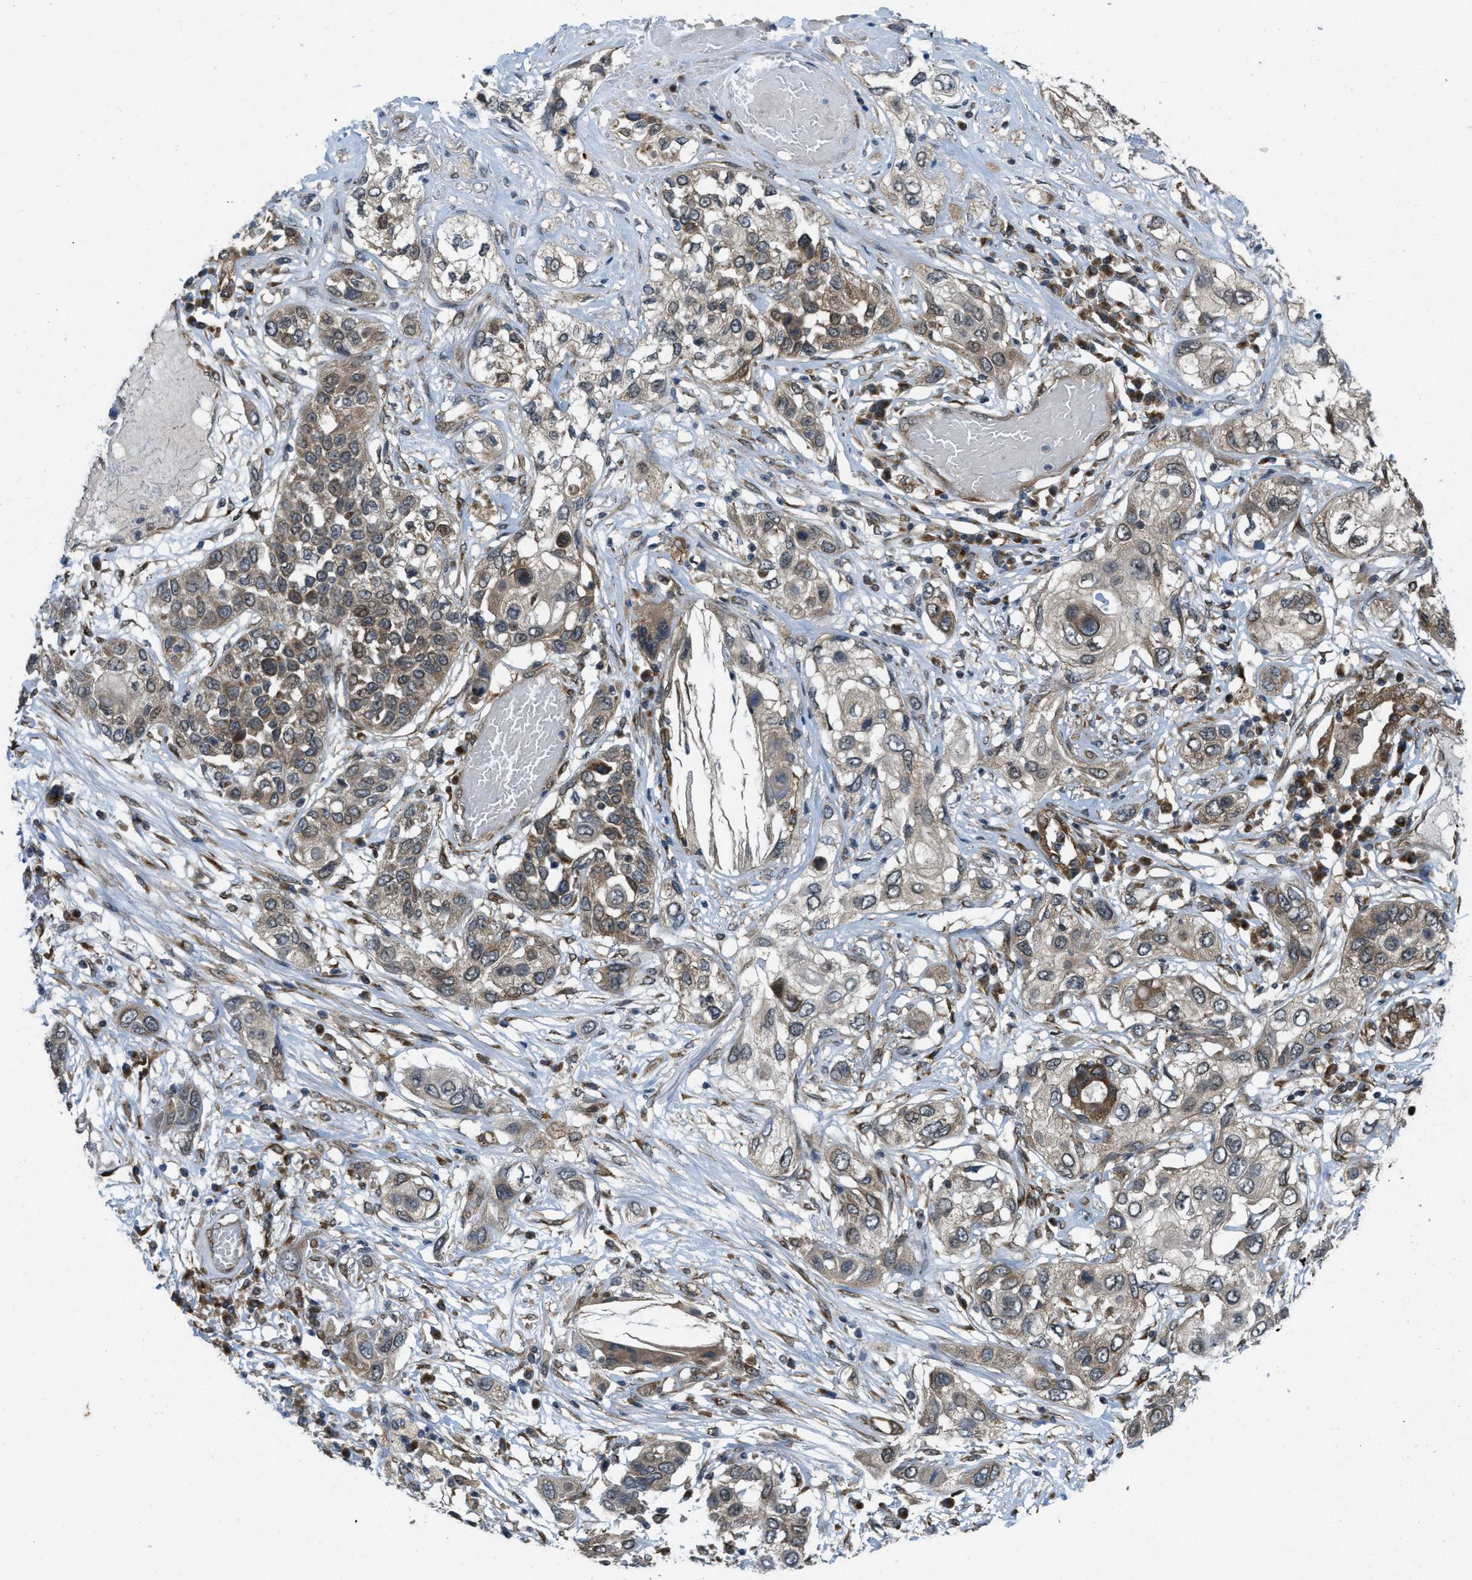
{"staining": {"intensity": "weak", "quantity": ">75%", "location": "cytoplasmic/membranous"}, "tissue": "lung cancer", "cell_type": "Tumor cells", "image_type": "cancer", "snomed": [{"axis": "morphology", "description": "Squamous cell carcinoma, NOS"}, {"axis": "topography", "description": "Lung"}], "caption": "Human lung squamous cell carcinoma stained for a protein (brown) shows weak cytoplasmic/membranous positive positivity in about >75% of tumor cells.", "gene": "IFNLR1", "patient": {"sex": "male", "age": 71}}